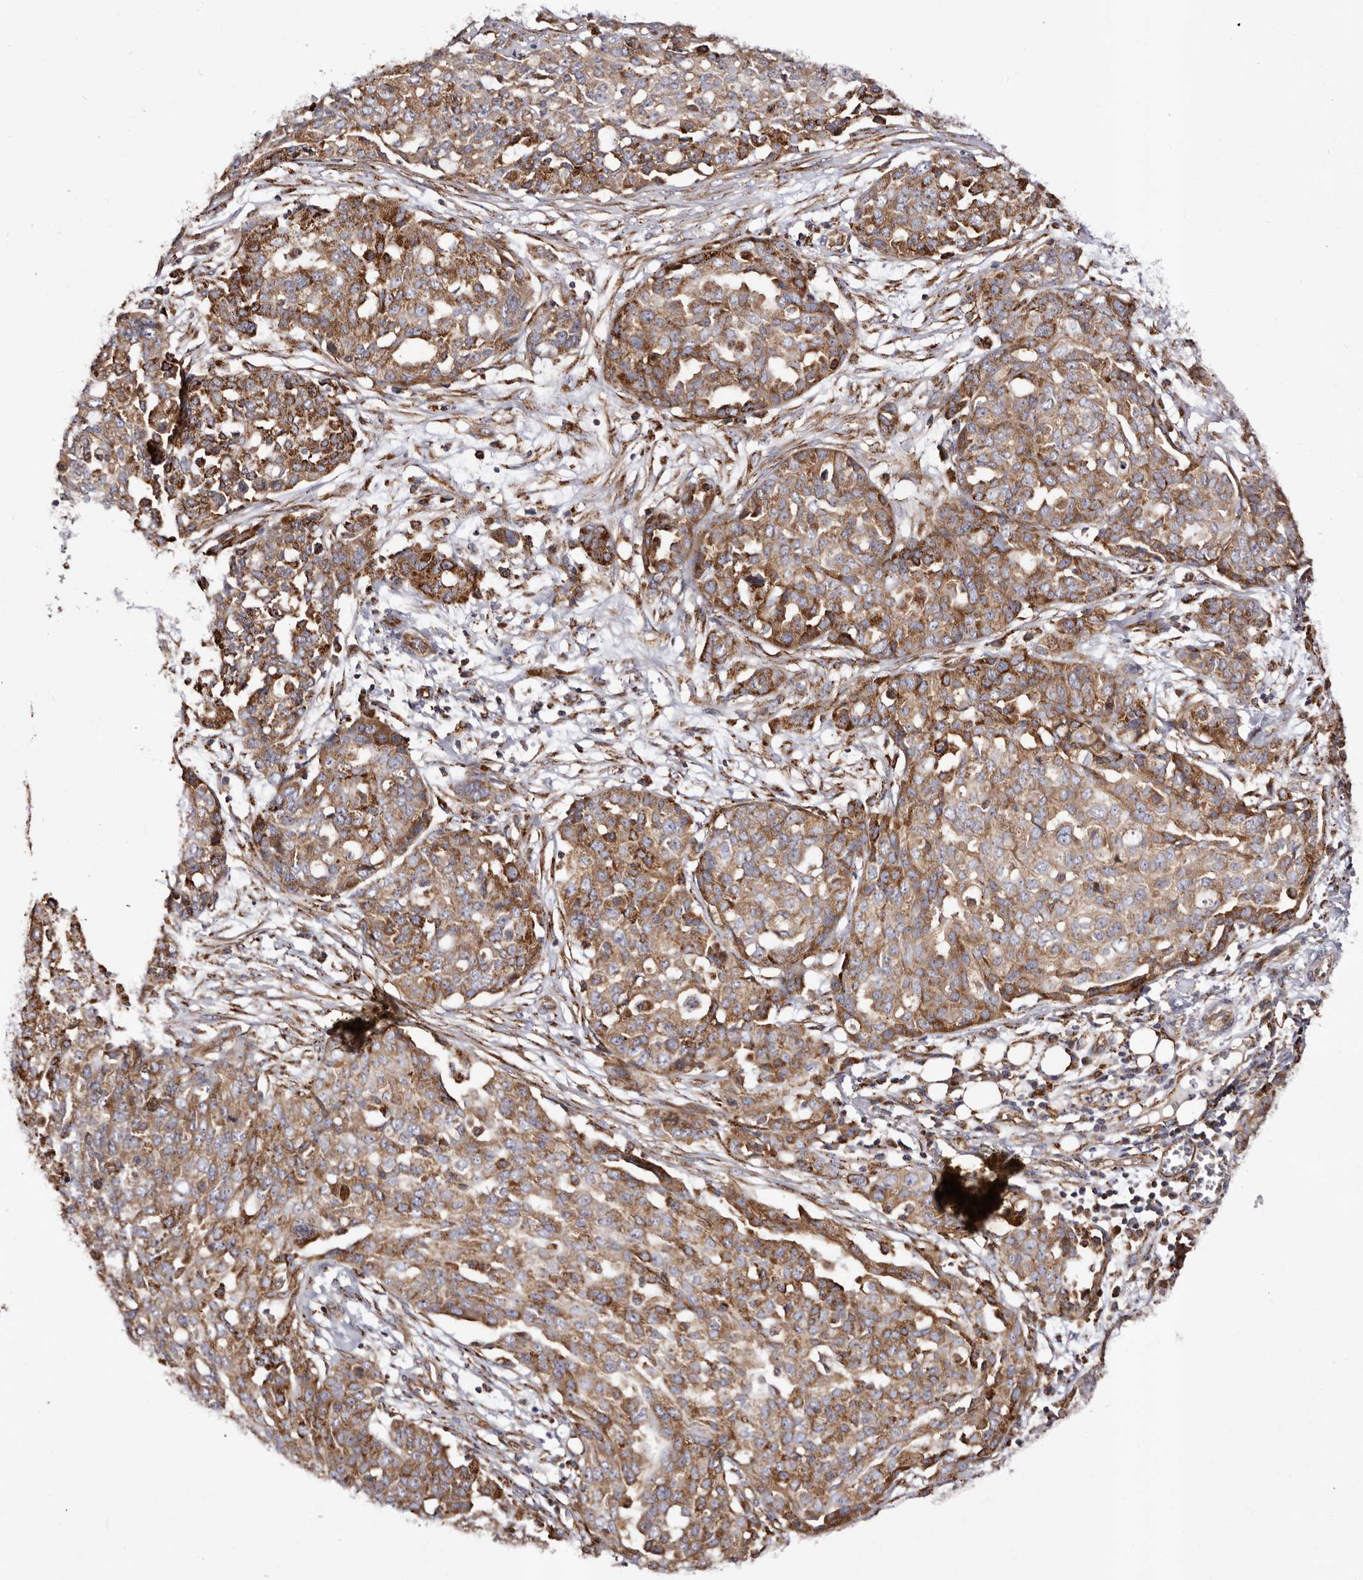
{"staining": {"intensity": "moderate", "quantity": ">75%", "location": "cytoplasmic/membranous"}, "tissue": "ovarian cancer", "cell_type": "Tumor cells", "image_type": "cancer", "snomed": [{"axis": "morphology", "description": "Cystadenocarcinoma, serous, NOS"}, {"axis": "topography", "description": "Soft tissue"}, {"axis": "topography", "description": "Ovary"}], "caption": "Immunohistochemical staining of human serous cystadenocarcinoma (ovarian) exhibits medium levels of moderate cytoplasmic/membranous protein staining in about >75% of tumor cells. (DAB (3,3'-diaminobenzidine) IHC with brightfield microscopy, high magnification).", "gene": "LUZP1", "patient": {"sex": "female", "age": 57}}